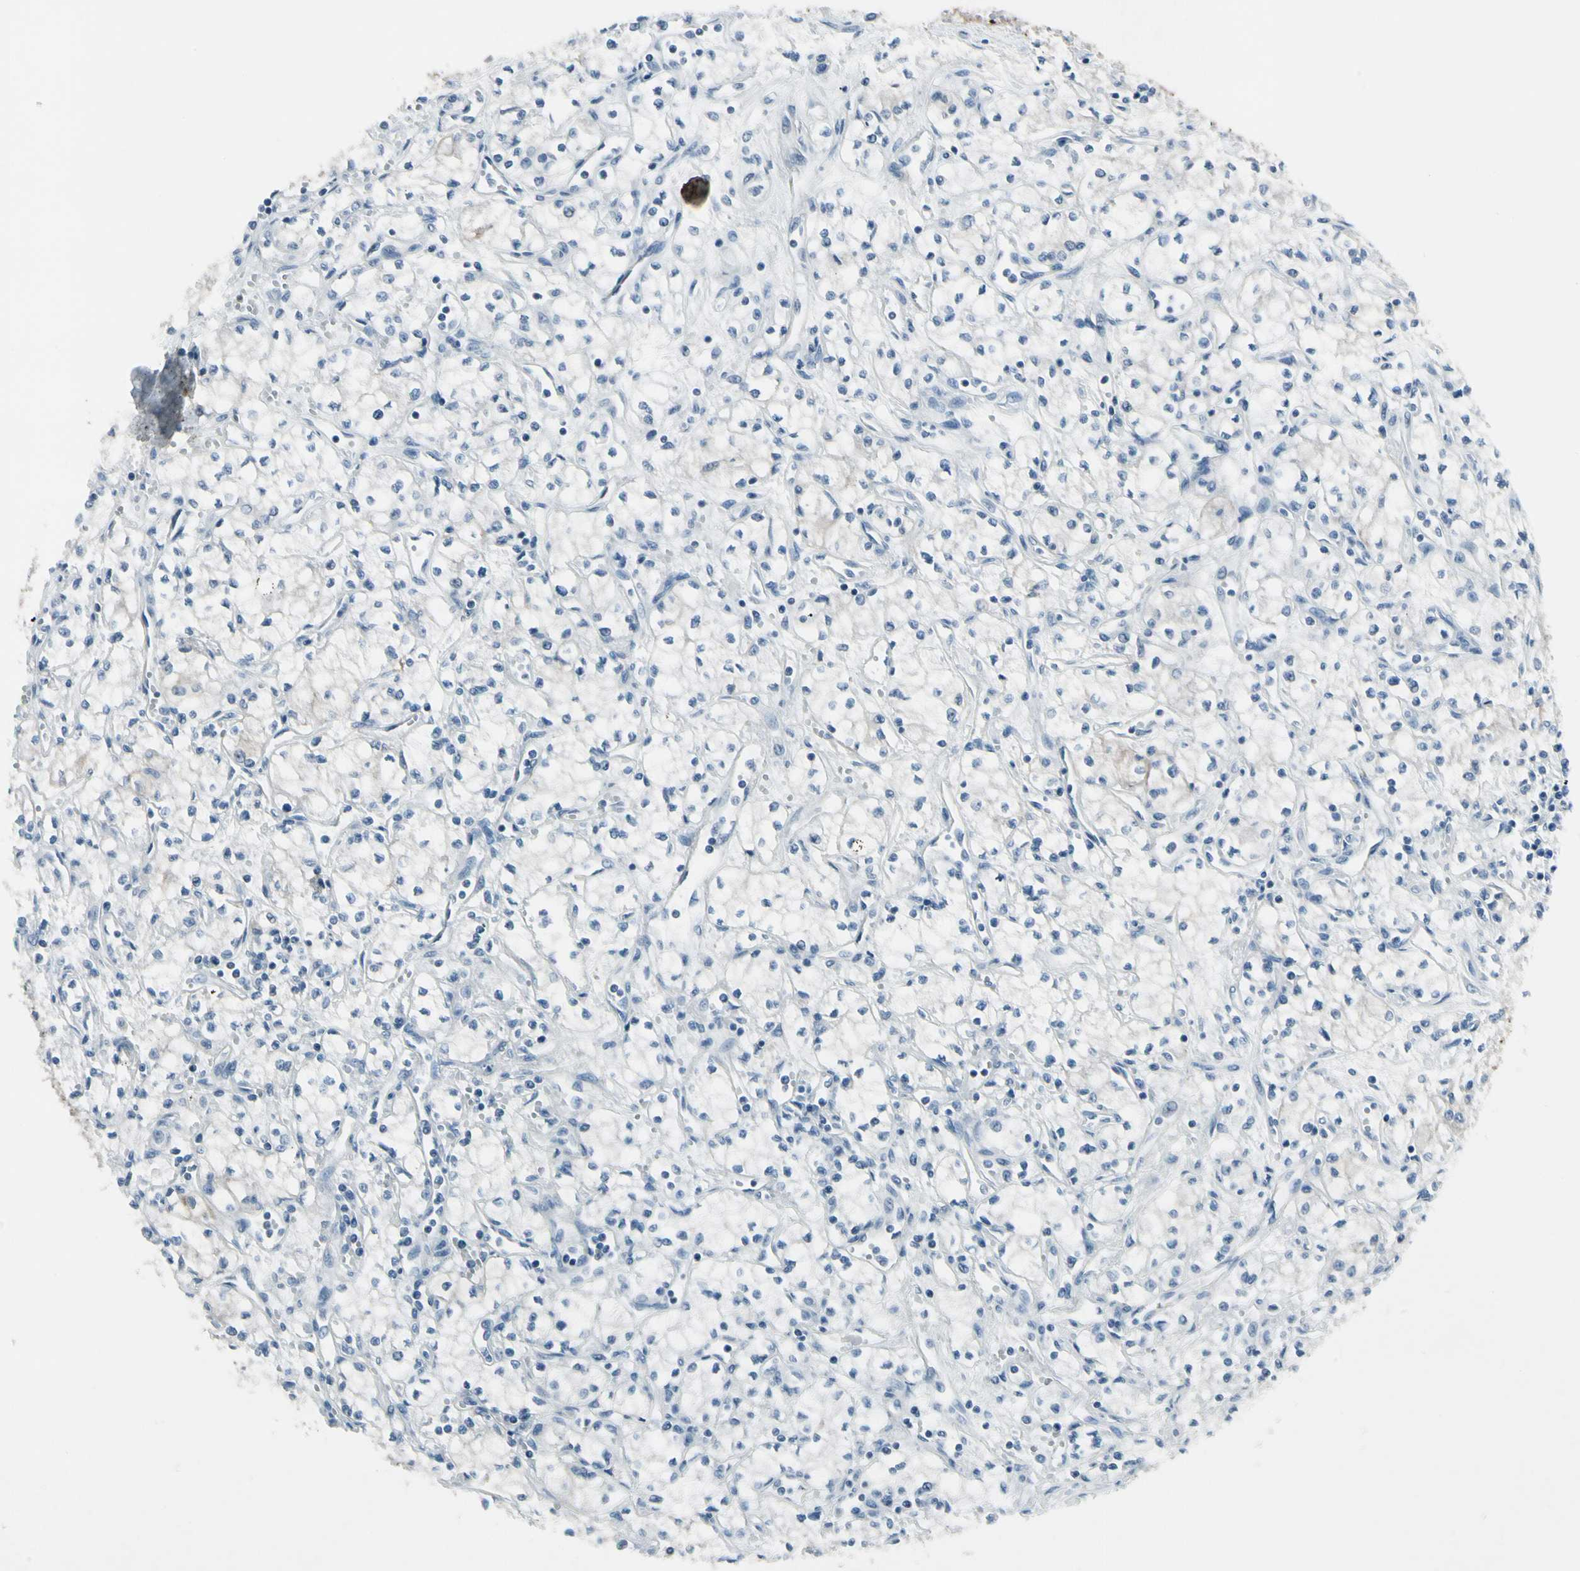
{"staining": {"intensity": "weak", "quantity": "<25%", "location": "cytoplasmic/membranous"}, "tissue": "renal cancer", "cell_type": "Tumor cells", "image_type": "cancer", "snomed": [{"axis": "morphology", "description": "Normal tissue, NOS"}, {"axis": "morphology", "description": "Adenocarcinoma, NOS"}, {"axis": "topography", "description": "Kidney"}], "caption": "Histopathology image shows no significant protein staining in tumor cells of renal adenocarcinoma.", "gene": "PIGR", "patient": {"sex": "male", "age": 59}}